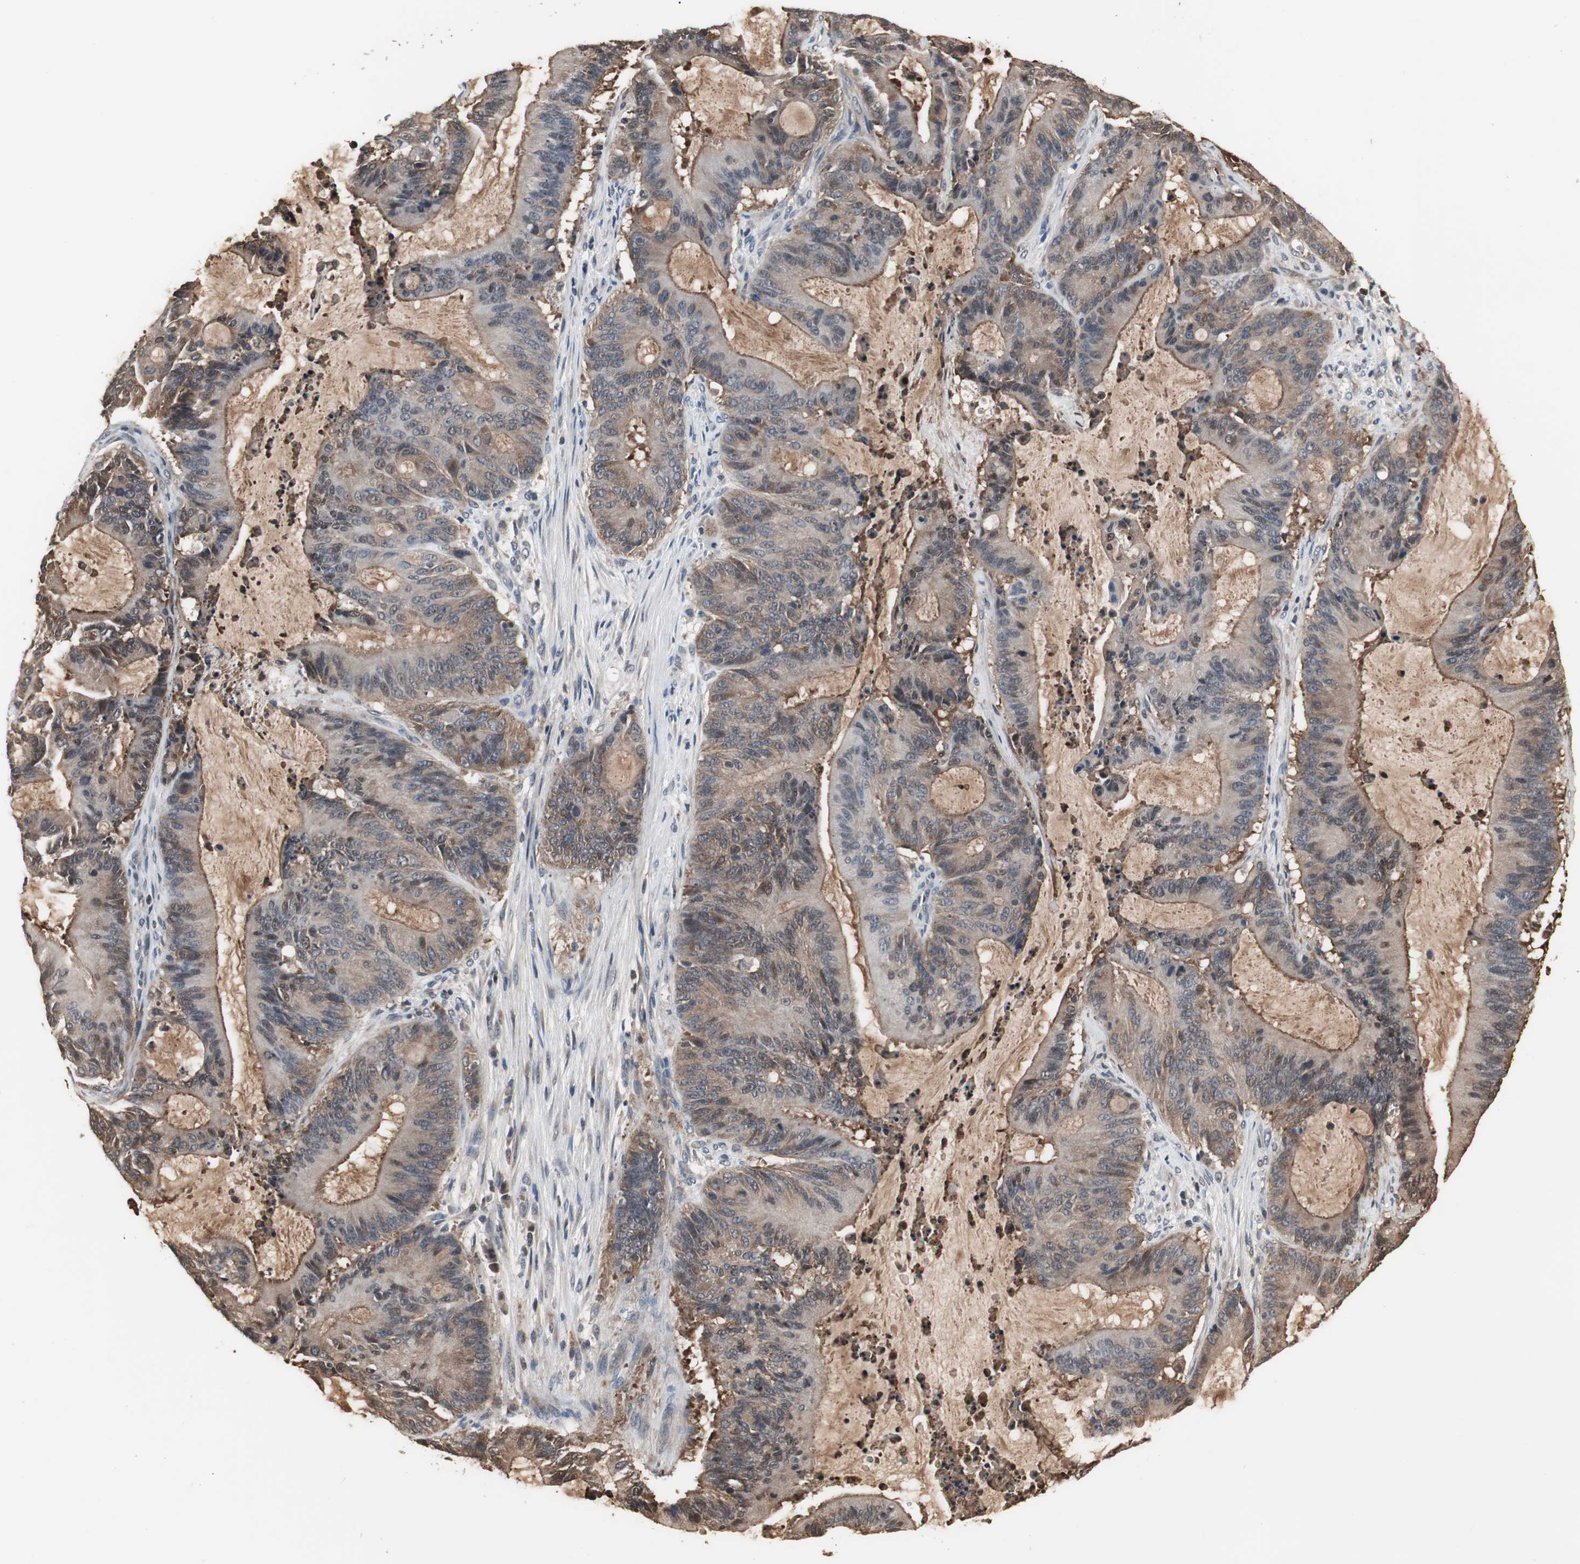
{"staining": {"intensity": "moderate", "quantity": "25%-75%", "location": "cytoplasmic/membranous"}, "tissue": "liver cancer", "cell_type": "Tumor cells", "image_type": "cancer", "snomed": [{"axis": "morphology", "description": "Cholangiocarcinoma"}, {"axis": "topography", "description": "Liver"}], "caption": "Protein analysis of cholangiocarcinoma (liver) tissue shows moderate cytoplasmic/membranous staining in approximately 25%-75% of tumor cells.", "gene": "ZSCAN22", "patient": {"sex": "female", "age": 73}}